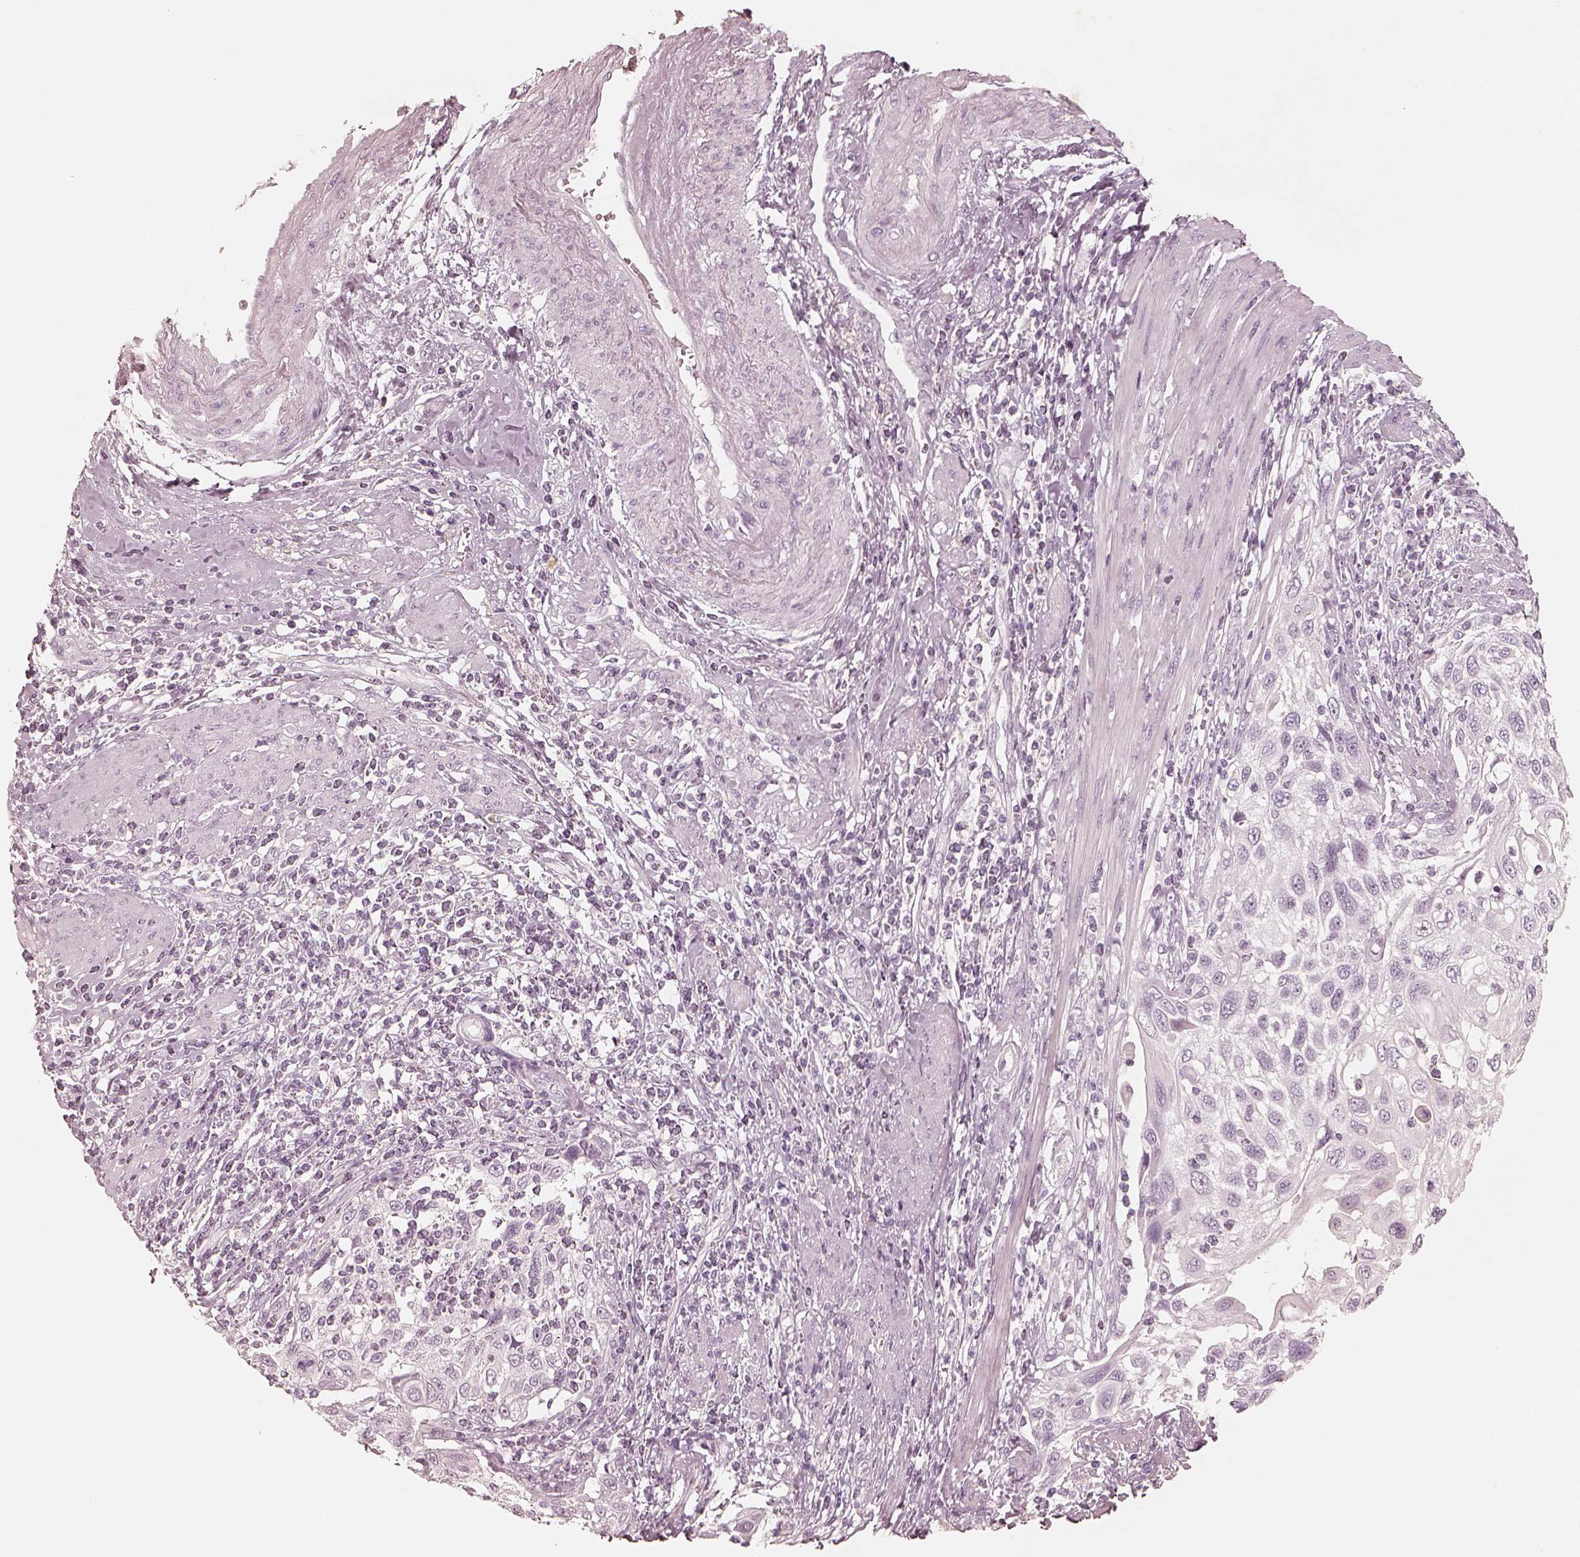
{"staining": {"intensity": "negative", "quantity": "none", "location": "none"}, "tissue": "cervical cancer", "cell_type": "Tumor cells", "image_type": "cancer", "snomed": [{"axis": "morphology", "description": "Squamous cell carcinoma, NOS"}, {"axis": "topography", "description": "Cervix"}], "caption": "An immunohistochemistry (IHC) photomicrograph of squamous cell carcinoma (cervical) is shown. There is no staining in tumor cells of squamous cell carcinoma (cervical).", "gene": "KRT82", "patient": {"sex": "female", "age": 70}}